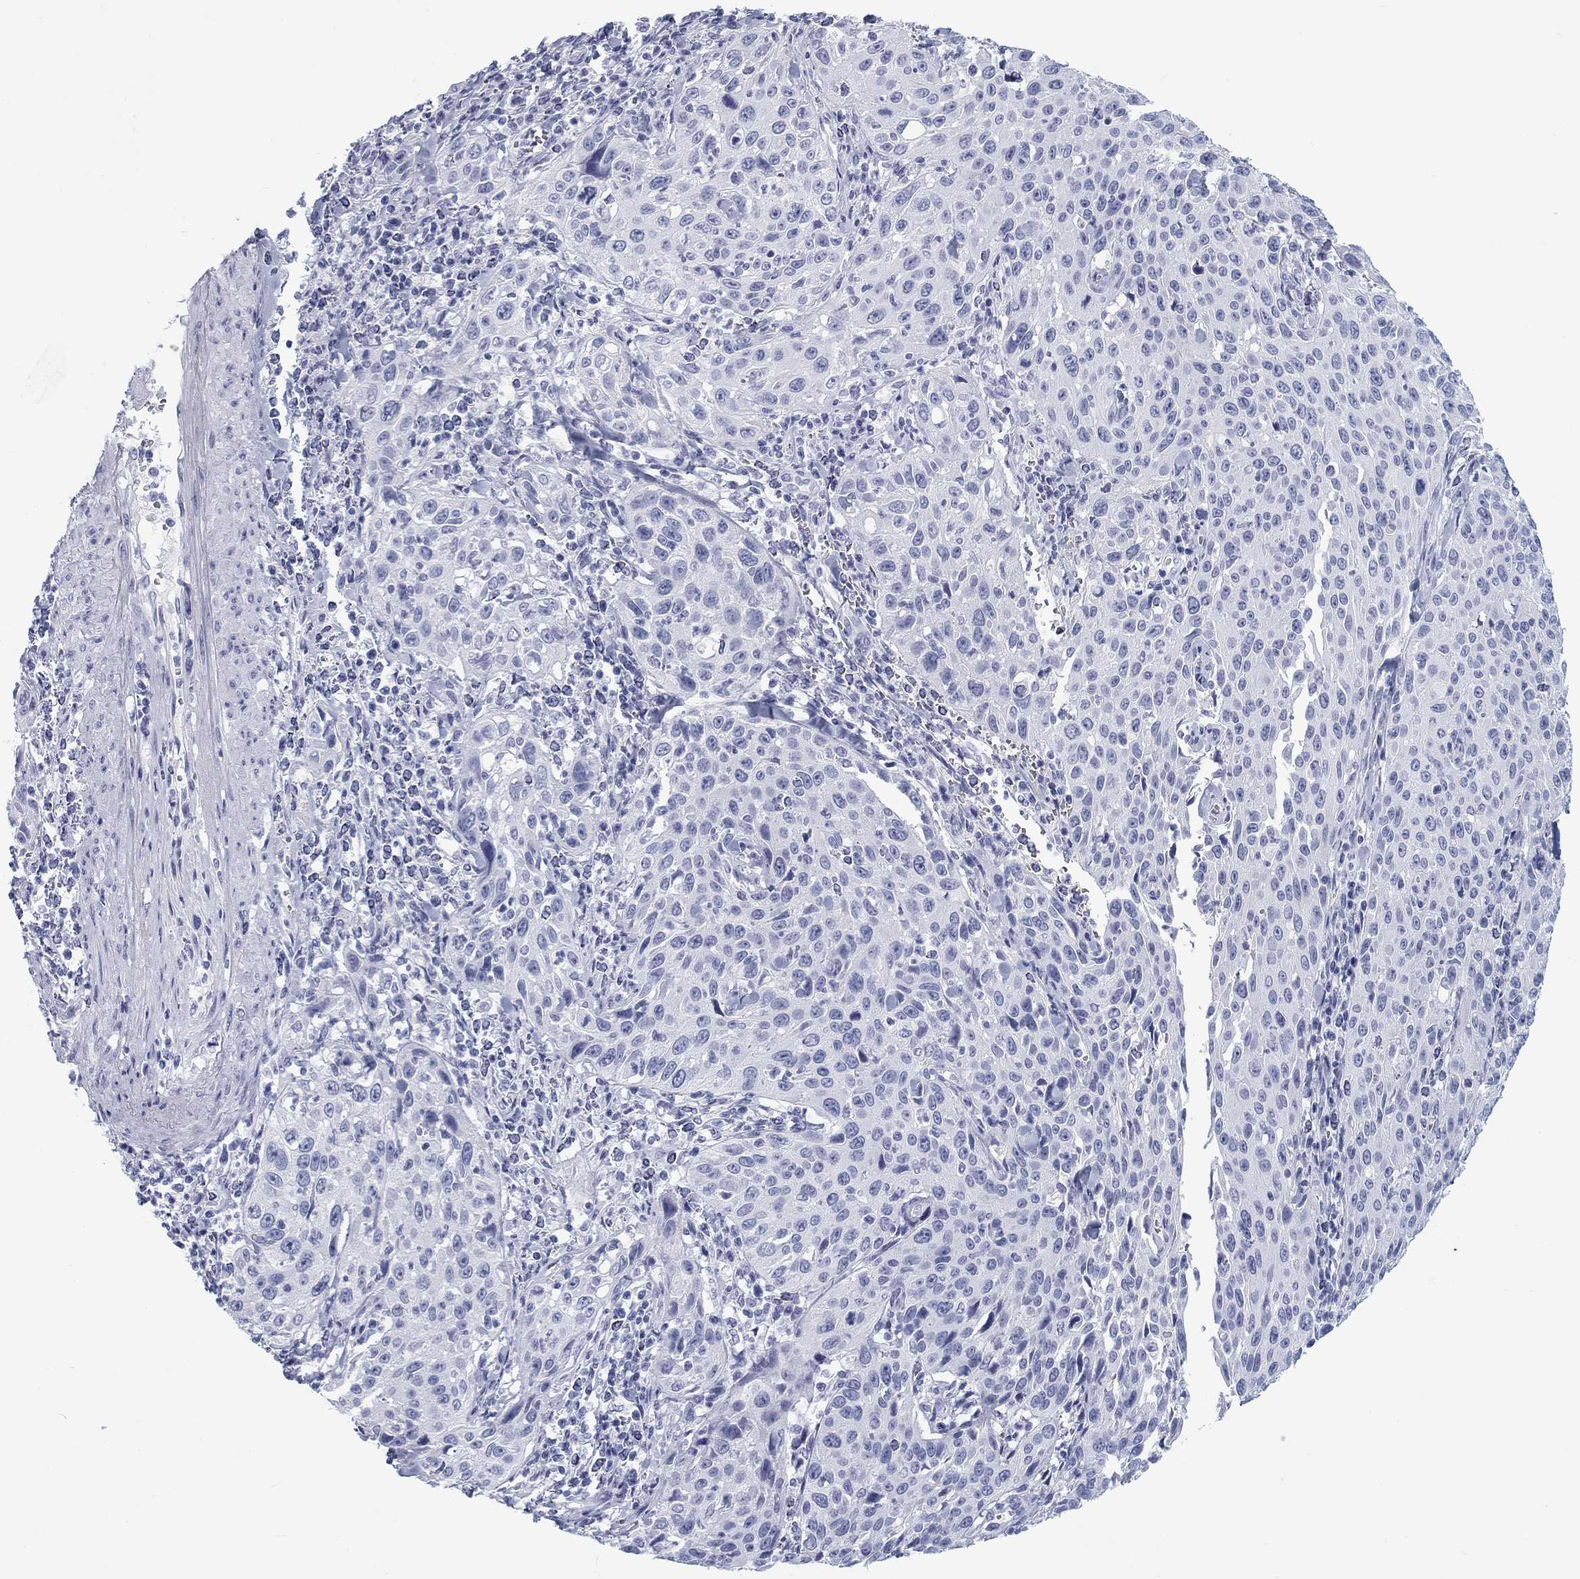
{"staining": {"intensity": "negative", "quantity": "none", "location": "none"}, "tissue": "cervical cancer", "cell_type": "Tumor cells", "image_type": "cancer", "snomed": [{"axis": "morphology", "description": "Squamous cell carcinoma, NOS"}, {"axis": "topography", "description": "Cervix"}], "caption": "Immunohistochemical staining of squamous cell carcinoma (cervical) displays no significant positivity in tumor cells.", "gene": "CALB1", "patient": {"sex": "female", "age": 26}}